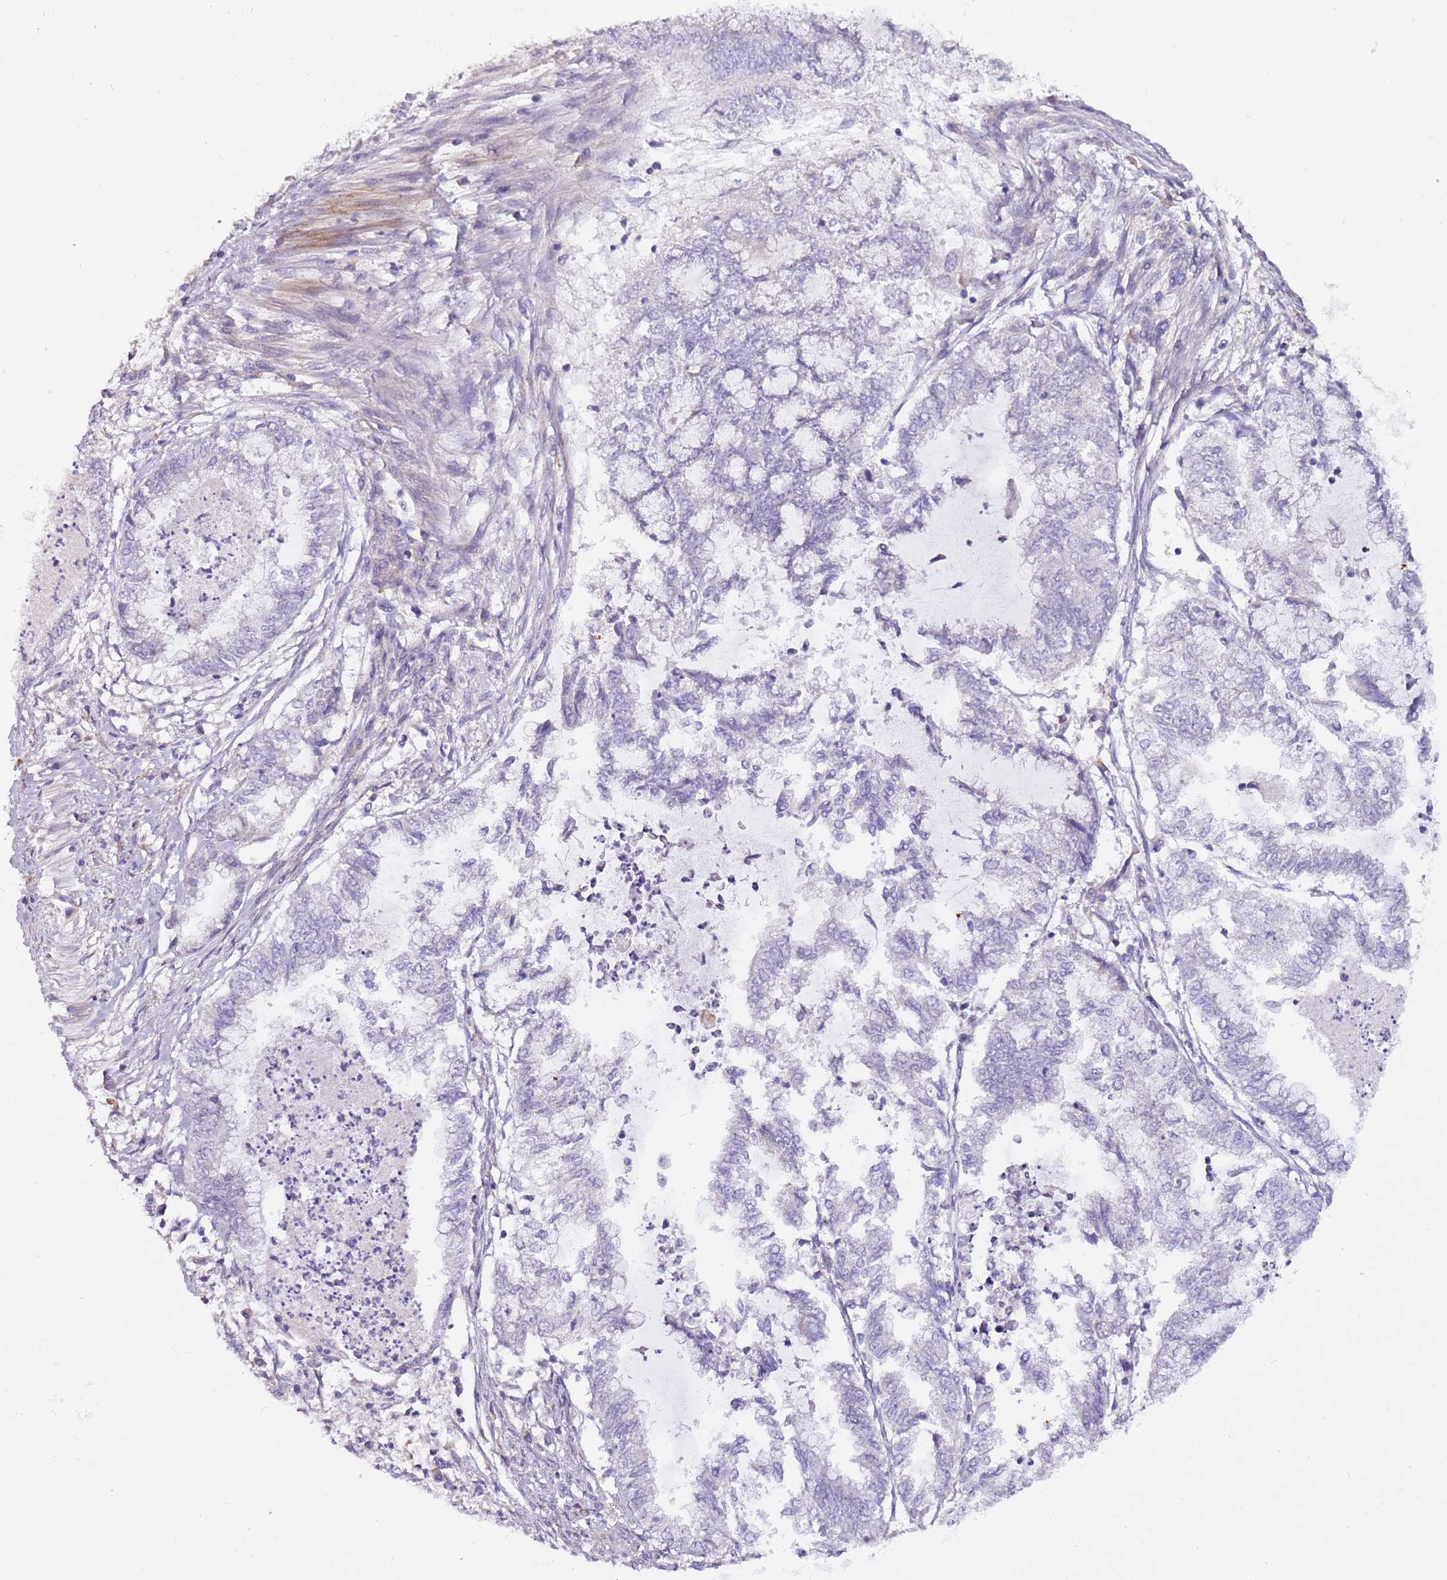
{"staining": {"intensity": "negative", "quantity": "none", "location": "none"}, "tissue": "endometrial cancer", "cell_type": "Tumor cells", "image_type": "cancer", "snomed": [{"axis": "morphology", "description": "Adenocarcinoma, NOS"}, {"axis": "topography", "description": "Endometrium"}], "caption": "High power microscopy histopathology image of an immunohistochemistry micrograph of endometrial cancer, revealing no significant positivity in tumor cells.", "gene": "NKX2-3", "patient": {"sex": "female", "age": 79}}